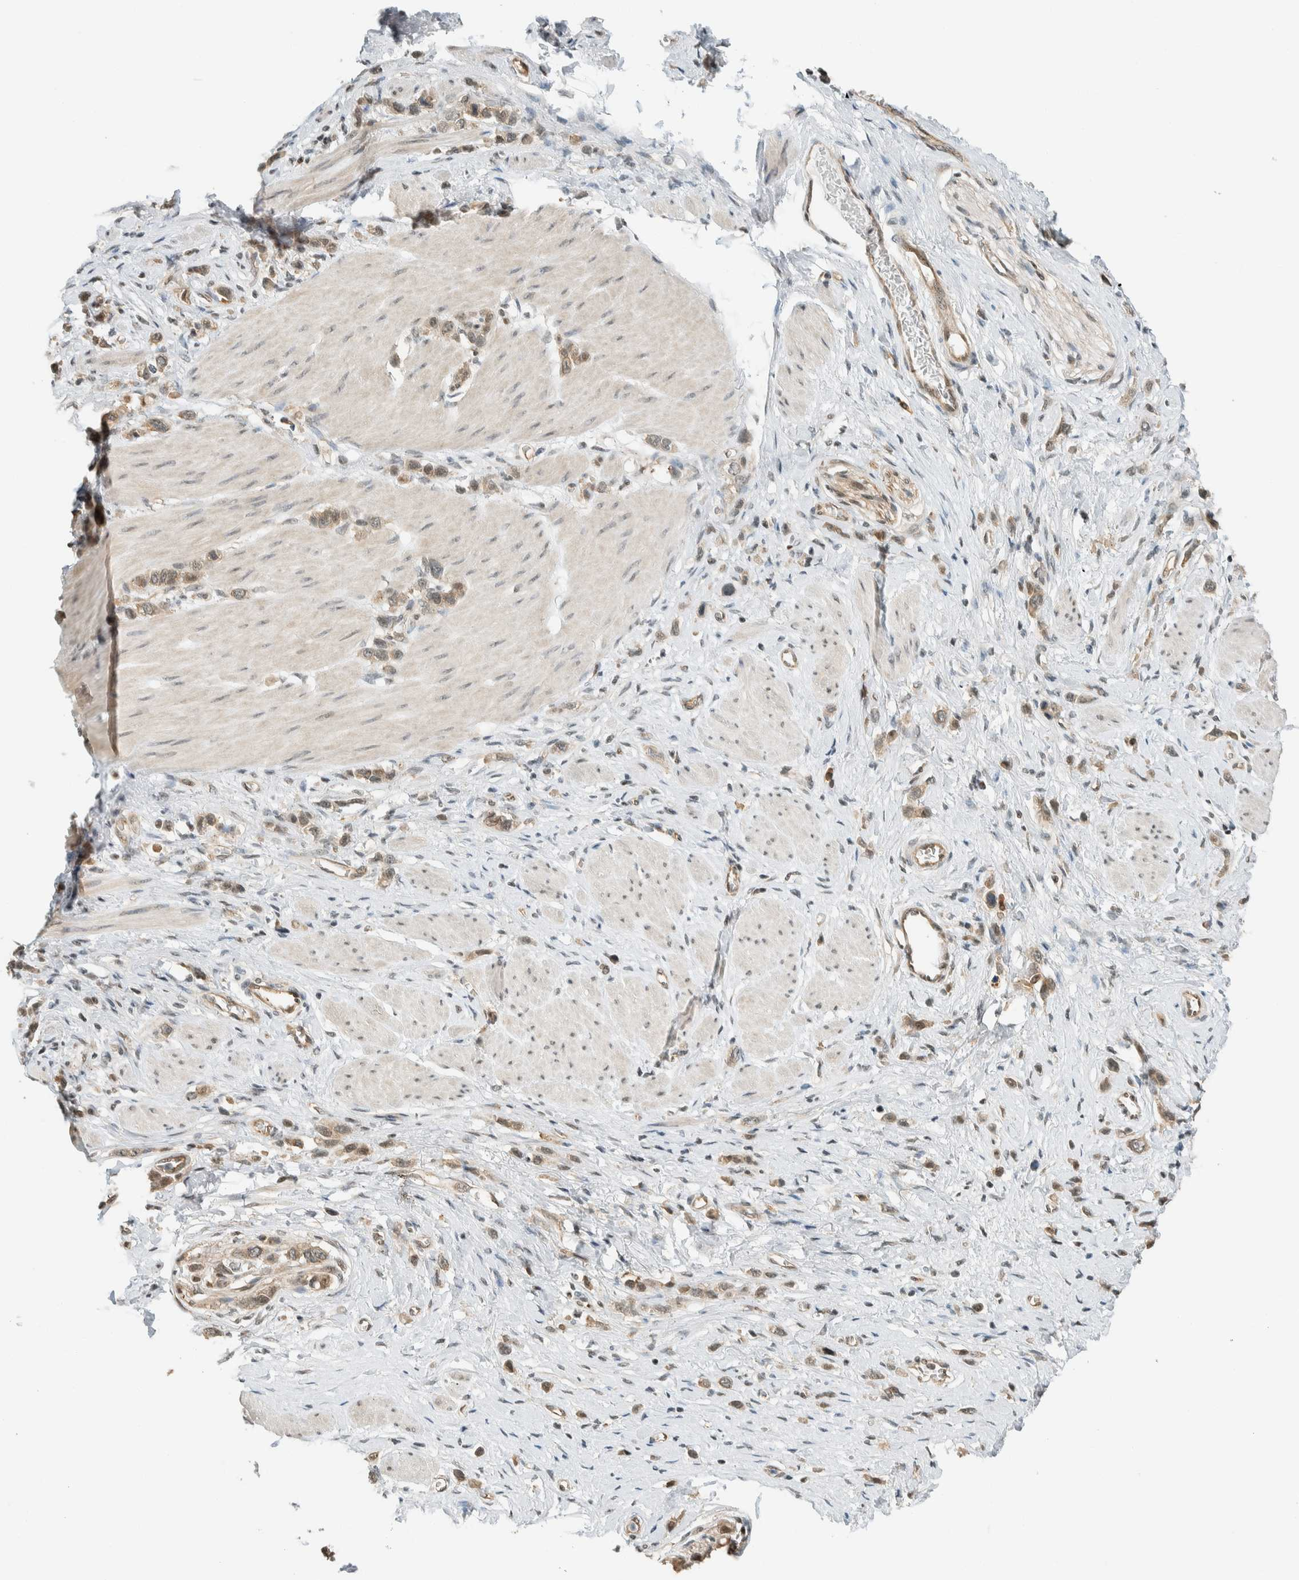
{"staining": {"intensity": "weak", "quantity": ">75%", "location": "cytoplasmic/membranous,nuclear"}, "tissue": "stomach cancer", "cell_type": "Tumor cells", "image_type": "cancer", "snomed": [{"axis": "morphology", "description": "Adenocarcinoma, NOS"}, {"axis": "topography", "description": "Stomach"}], "caption": "Immunohistochemistry (IHC) histopathology image of neoplastic tissue: human adenocarcinoma (stomach) stained using IHC shows low levels of weak protein expression localized specifically in the cytoplasmic/membranous and nuclear of tumor cells, appearing as a cytoplasmic/membranous and nuclear brown color.", "gene": "NIBAN2", "patient": {"sex": "female", "age": 65}}